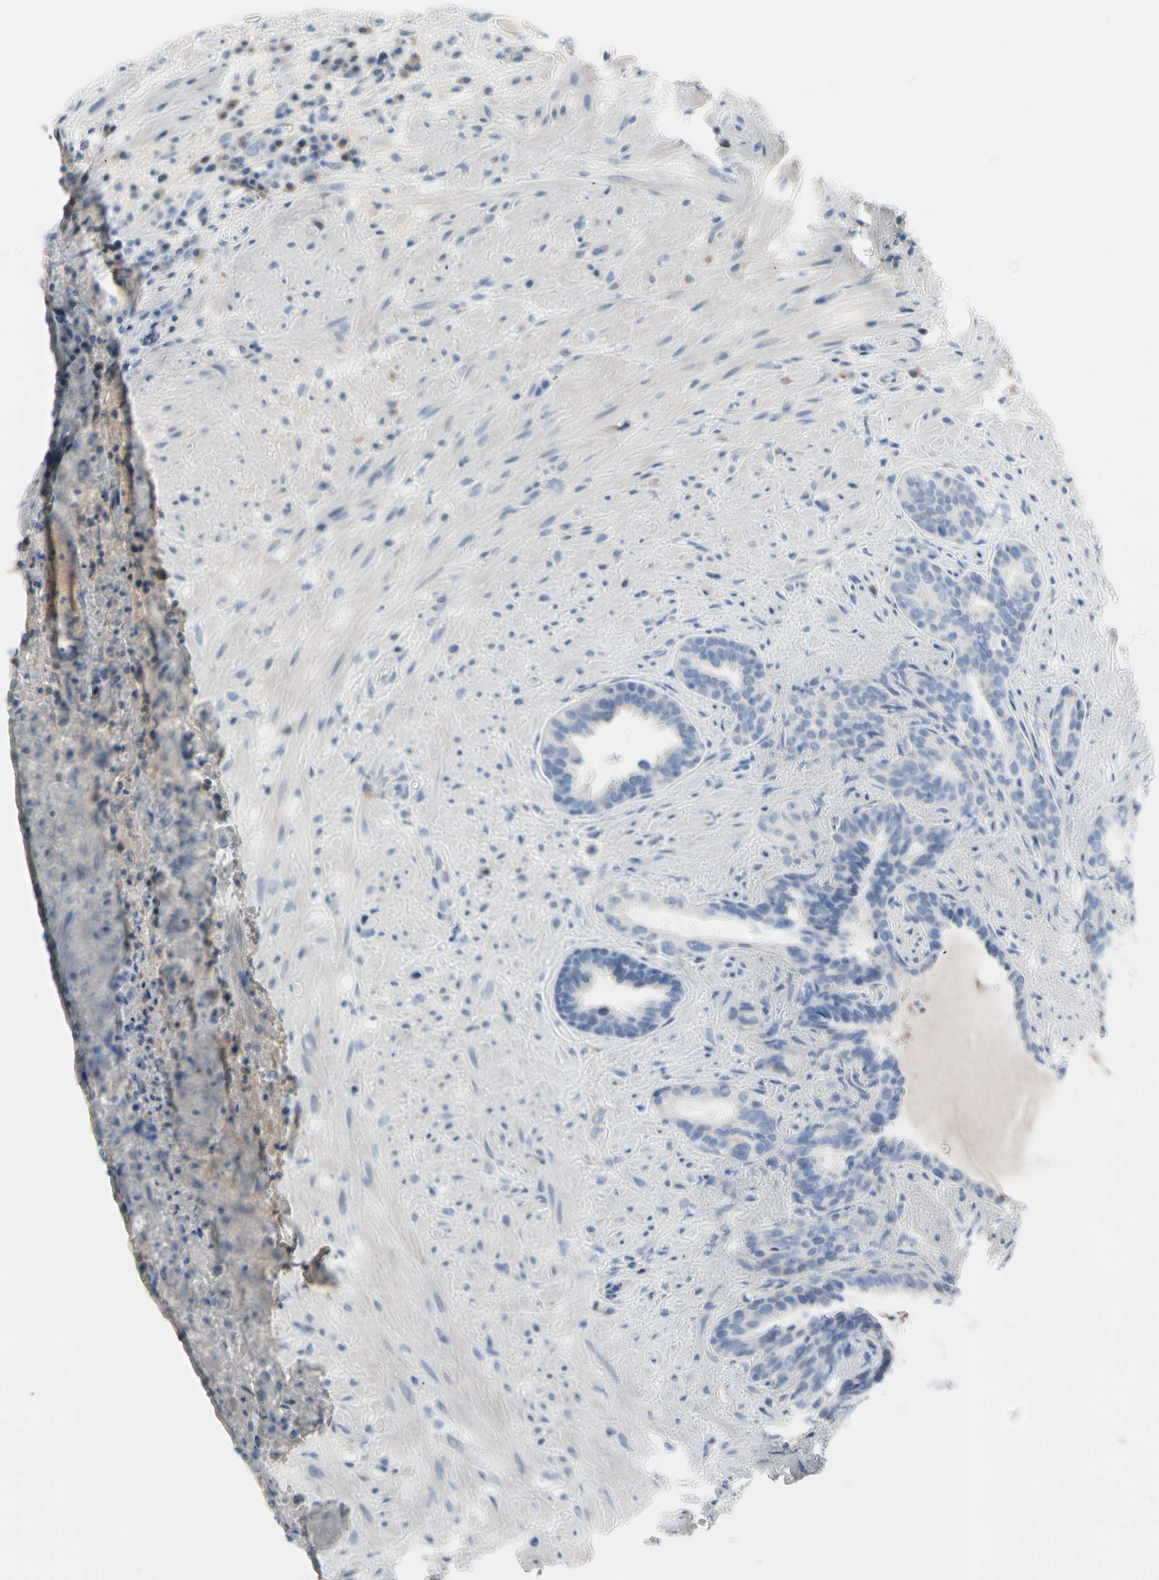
{"staining": {"intensity": "negative", "quantity": "none", "location": "none"}, "tissue": "seminal vesicle", "cell_type": "Glandular cells", "image_type": "normal", "snomed": [{"axis": "morphology", "description": "Normal tissue, NOS"}, {"axis": "topography", "description": "Seminal veicle"}], "caption": "DAB (3,3'-diaminobenzidine) immunohistochemical staining of benign seminal vesicle shows no significant positivity in glandular cells. (DAB immunohistochemistry visualized using brightfield microscopy, high magnification).", "gene": "MUC5B", "patient": {"sex": "male", "age": 61}}